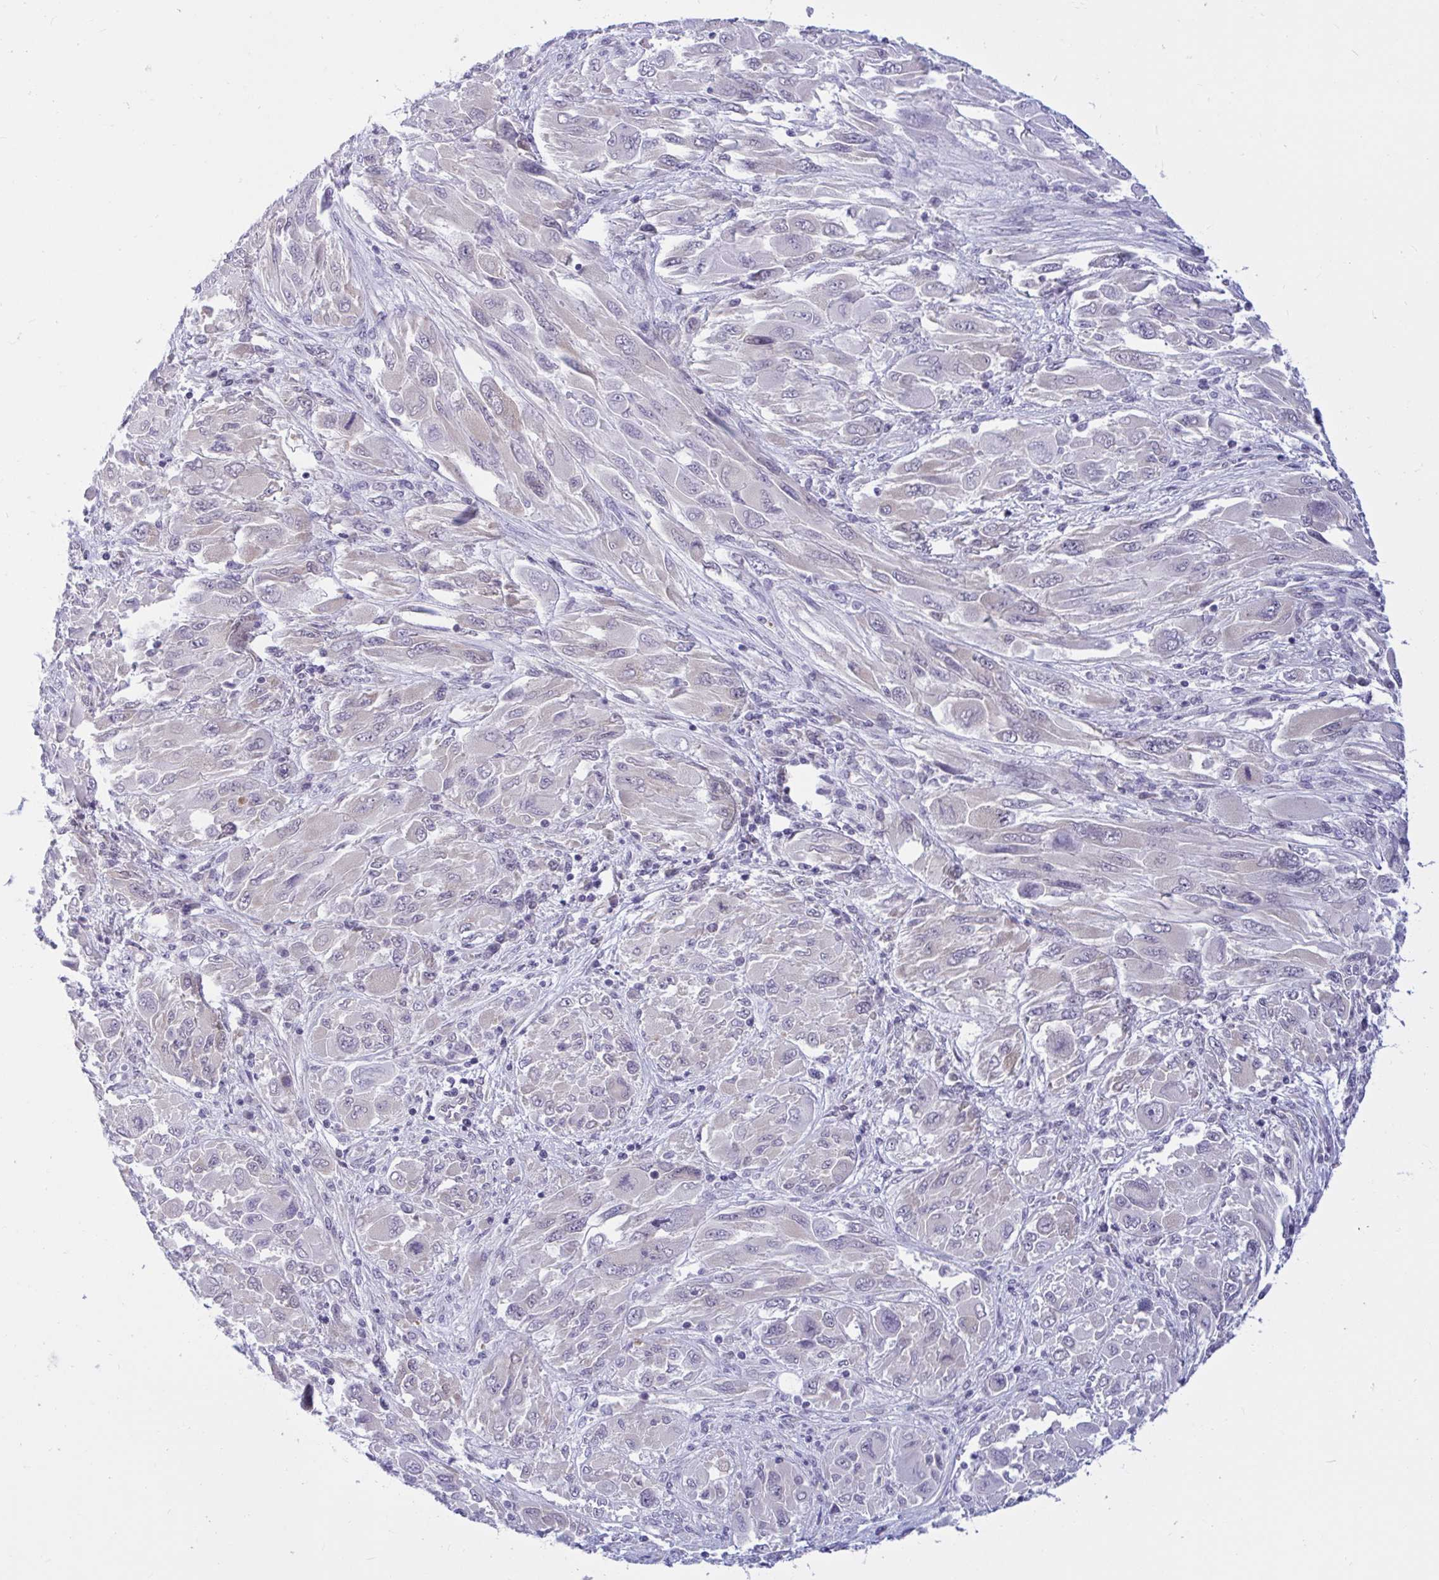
{"staining": {"intensity": "negative", "quantity": "none", "location": "none"}, "tissue": "melanoma", "cell_type": "Tumor cells", "image_type": "cancer", "snomed": [{"axis": "morphology", "description": "Malignant melanoma, NOS"}, {"axis": "topography", "description": "Skin"}], "caption": "Image shows no protein staining in tumor cells of malignant melanoma tissue.", "gene": "CAMLG", "patient": {"sex": "female", "age": 91}}